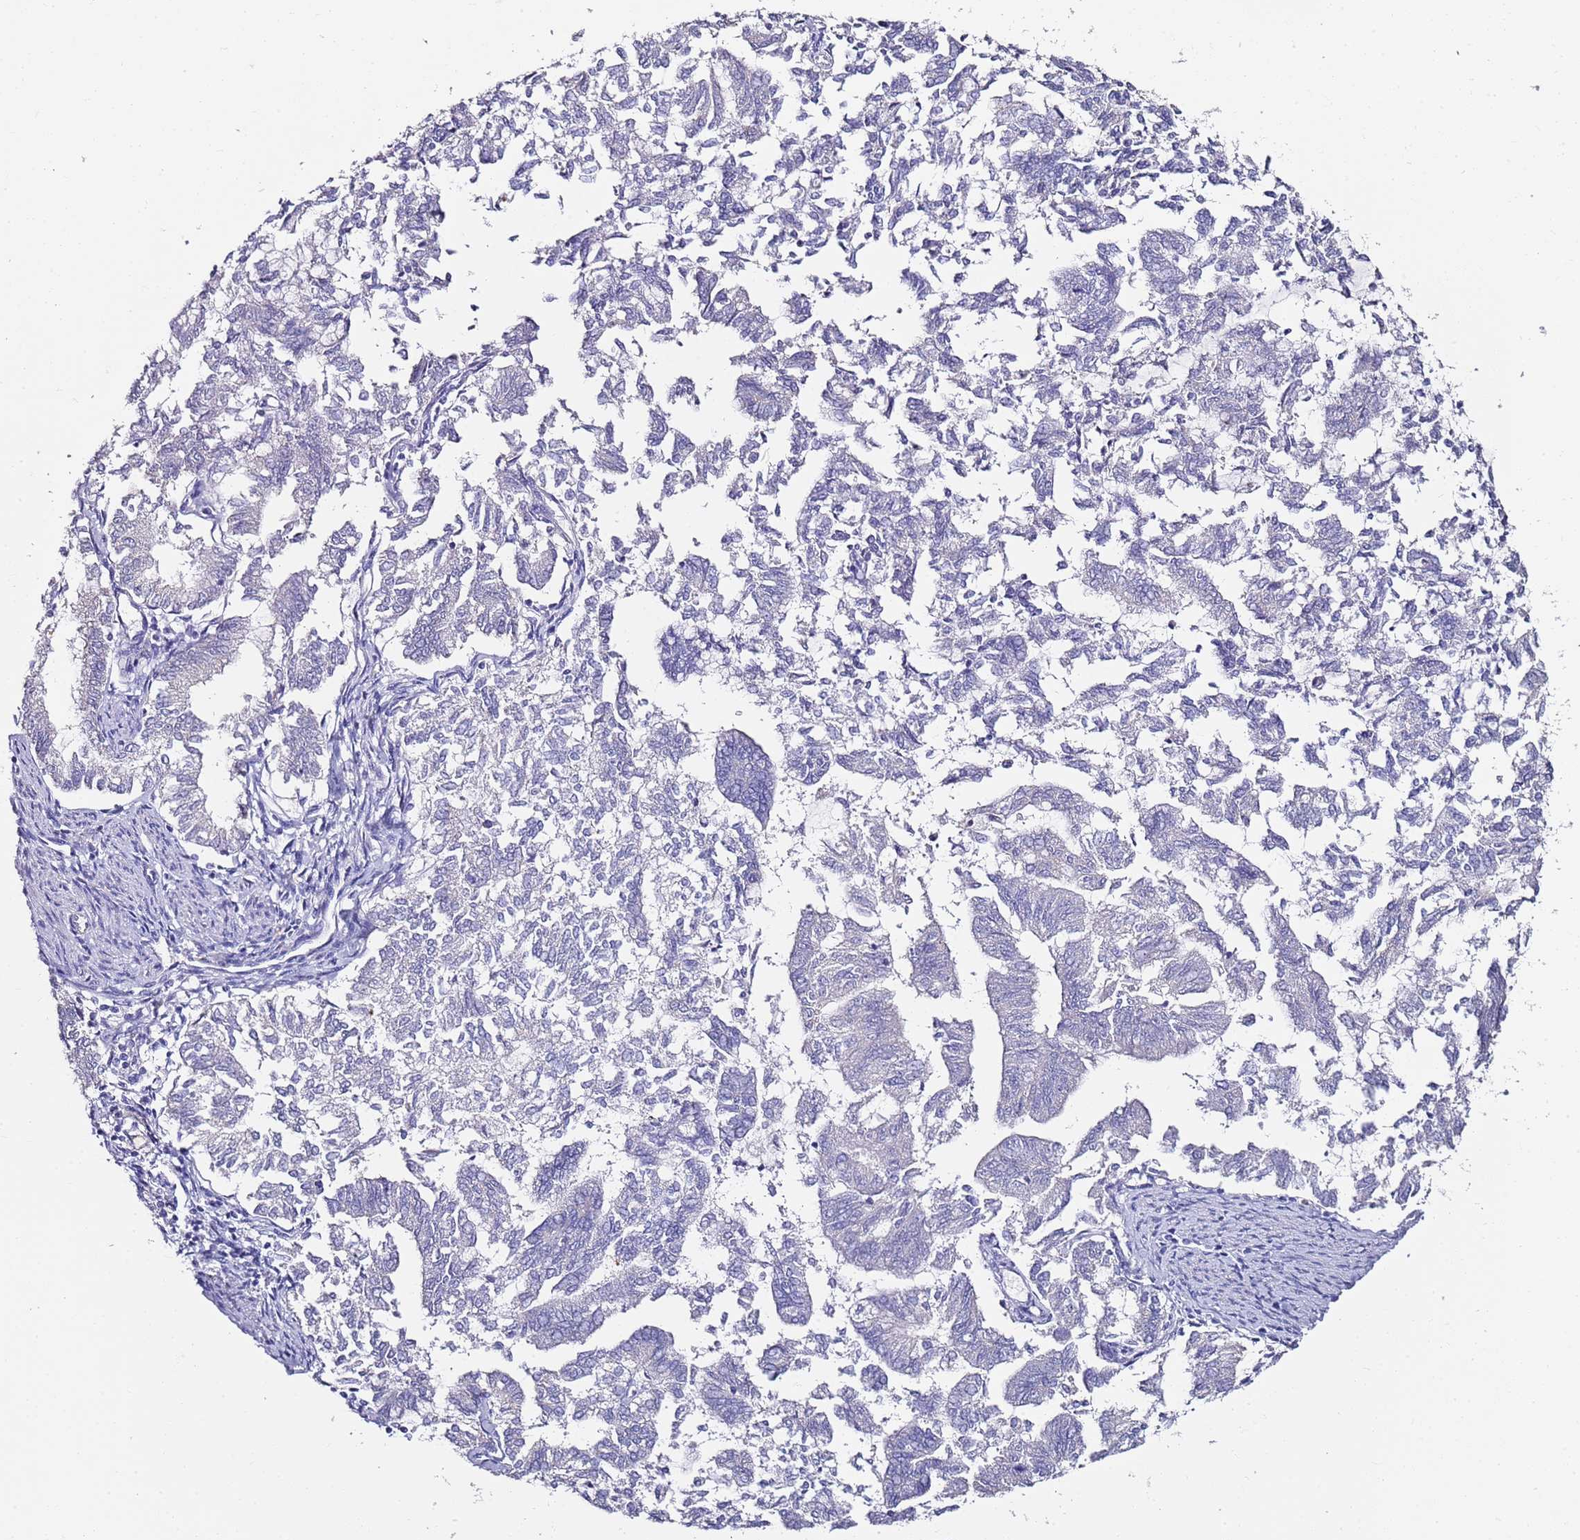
{"staining": {"intensity": "negative", "quantity": "none", "location": "none"}, "tissue": "endometrial cancer", "cell_type": "Tumor cells", "image_type": "cancer", "snomed": [{"axis": "morphology", "description": "Adenocarcinoma, NOS"}, {"axis": "topography", "description": "Endometrium"}], "caption": "Human endometrial adenocarcinoma stained for a protein using IHC demonstrates no positivity in tumor cells.", "gene": "MYBPC3", "patient": {"sex": "female", "age": 79}}